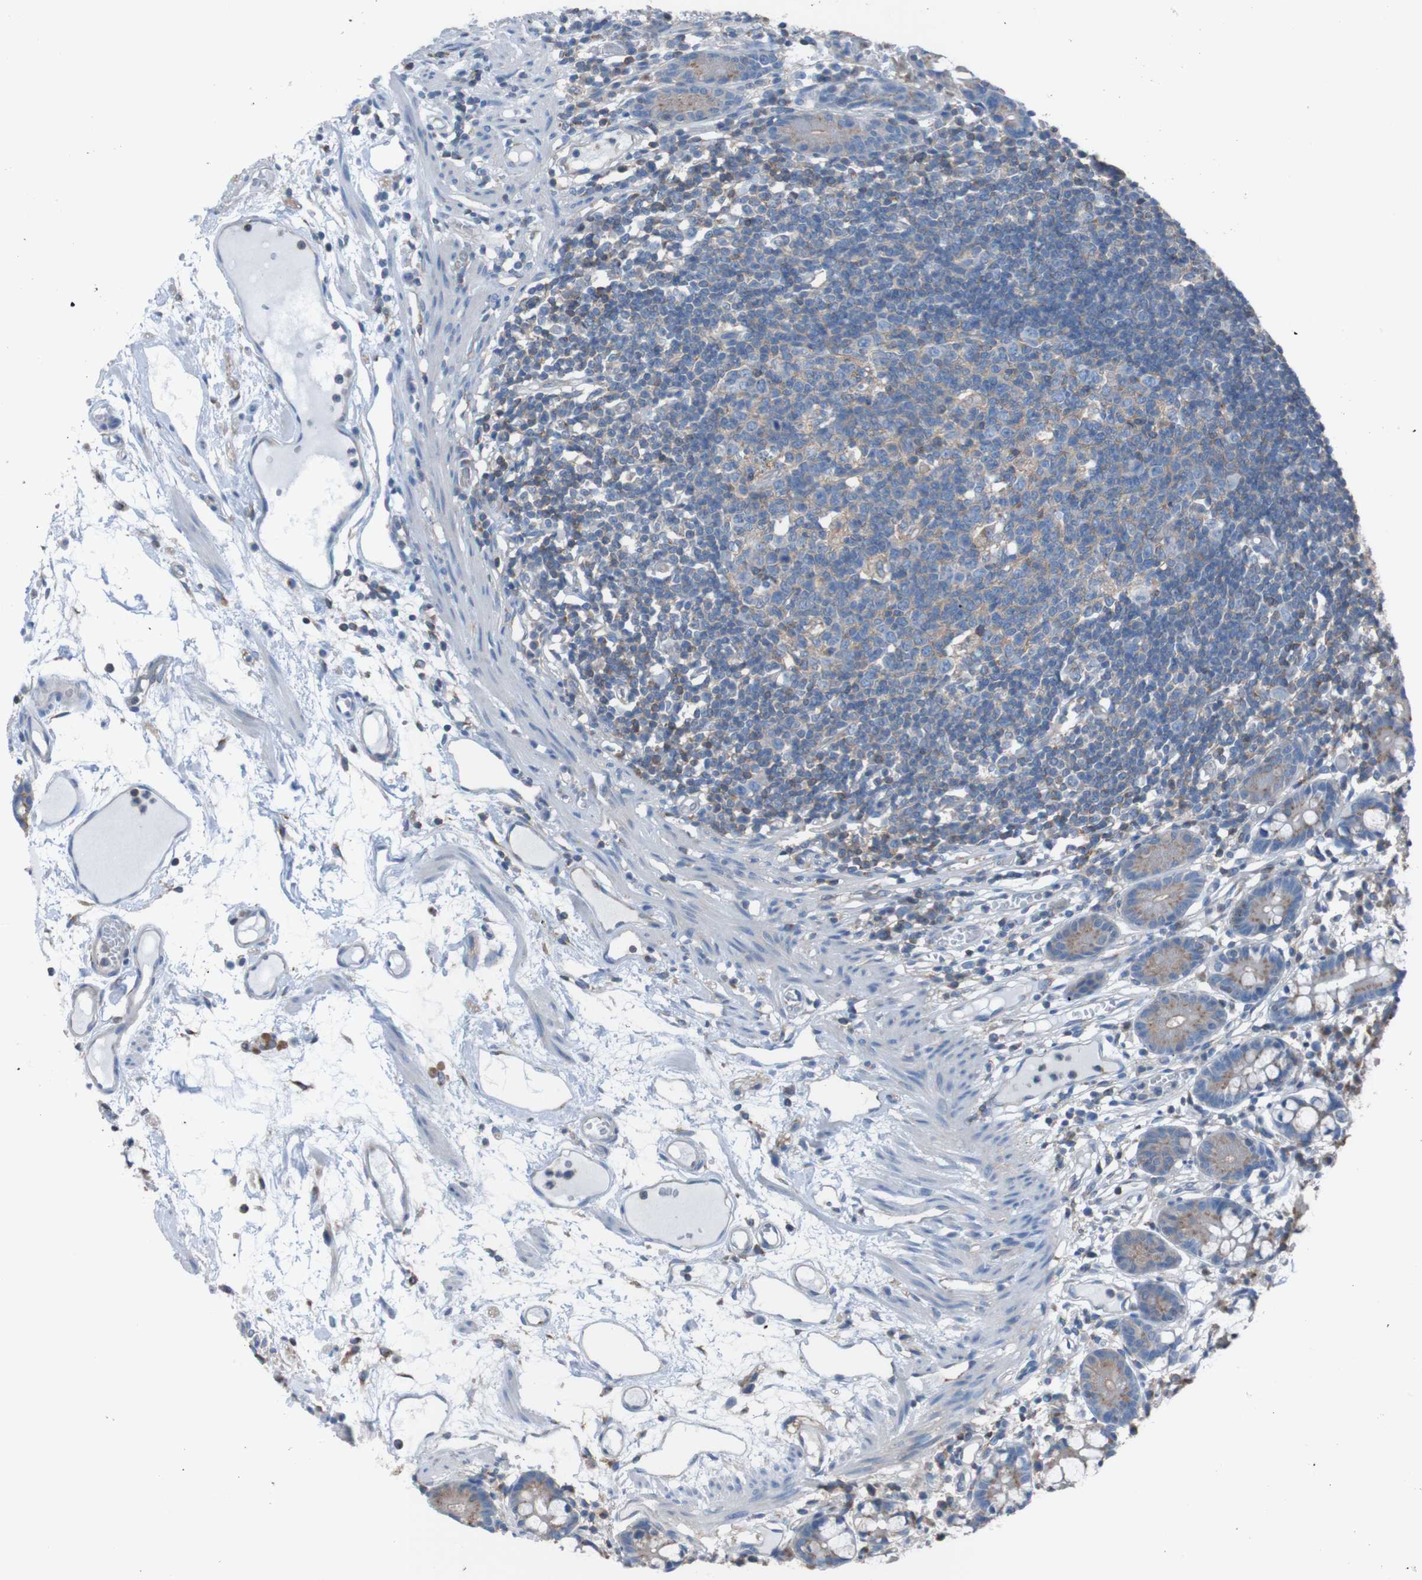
{"staining": {"intensity": "moderate", "quantity": "25%-75%", "location": "cytoplasmic/membranous"}, "tissue": "small intestine", "cell_type": "Glandular cells", "image_type": "normal", "snomed": [{"axis": "morphology", "description": "Normal tissue, NOS"}, {"axis": "morphology", "description": "Cystadenocarcinoma, serous, Metastatic site"}, {"axis": "topography", "description": "Small intestine"}], "caption": "The immunohistochemical stain highlights moderate cytoplasmic/membranous staining in glandular cells of unremarkable small intestine. The staining is performed using DAB brown chromogen to label protein expression. The nuclei are counter-stained blue using hematoxylin.", "gene": "MINAR1", "patient": {"sex": "female", "age": 61}}